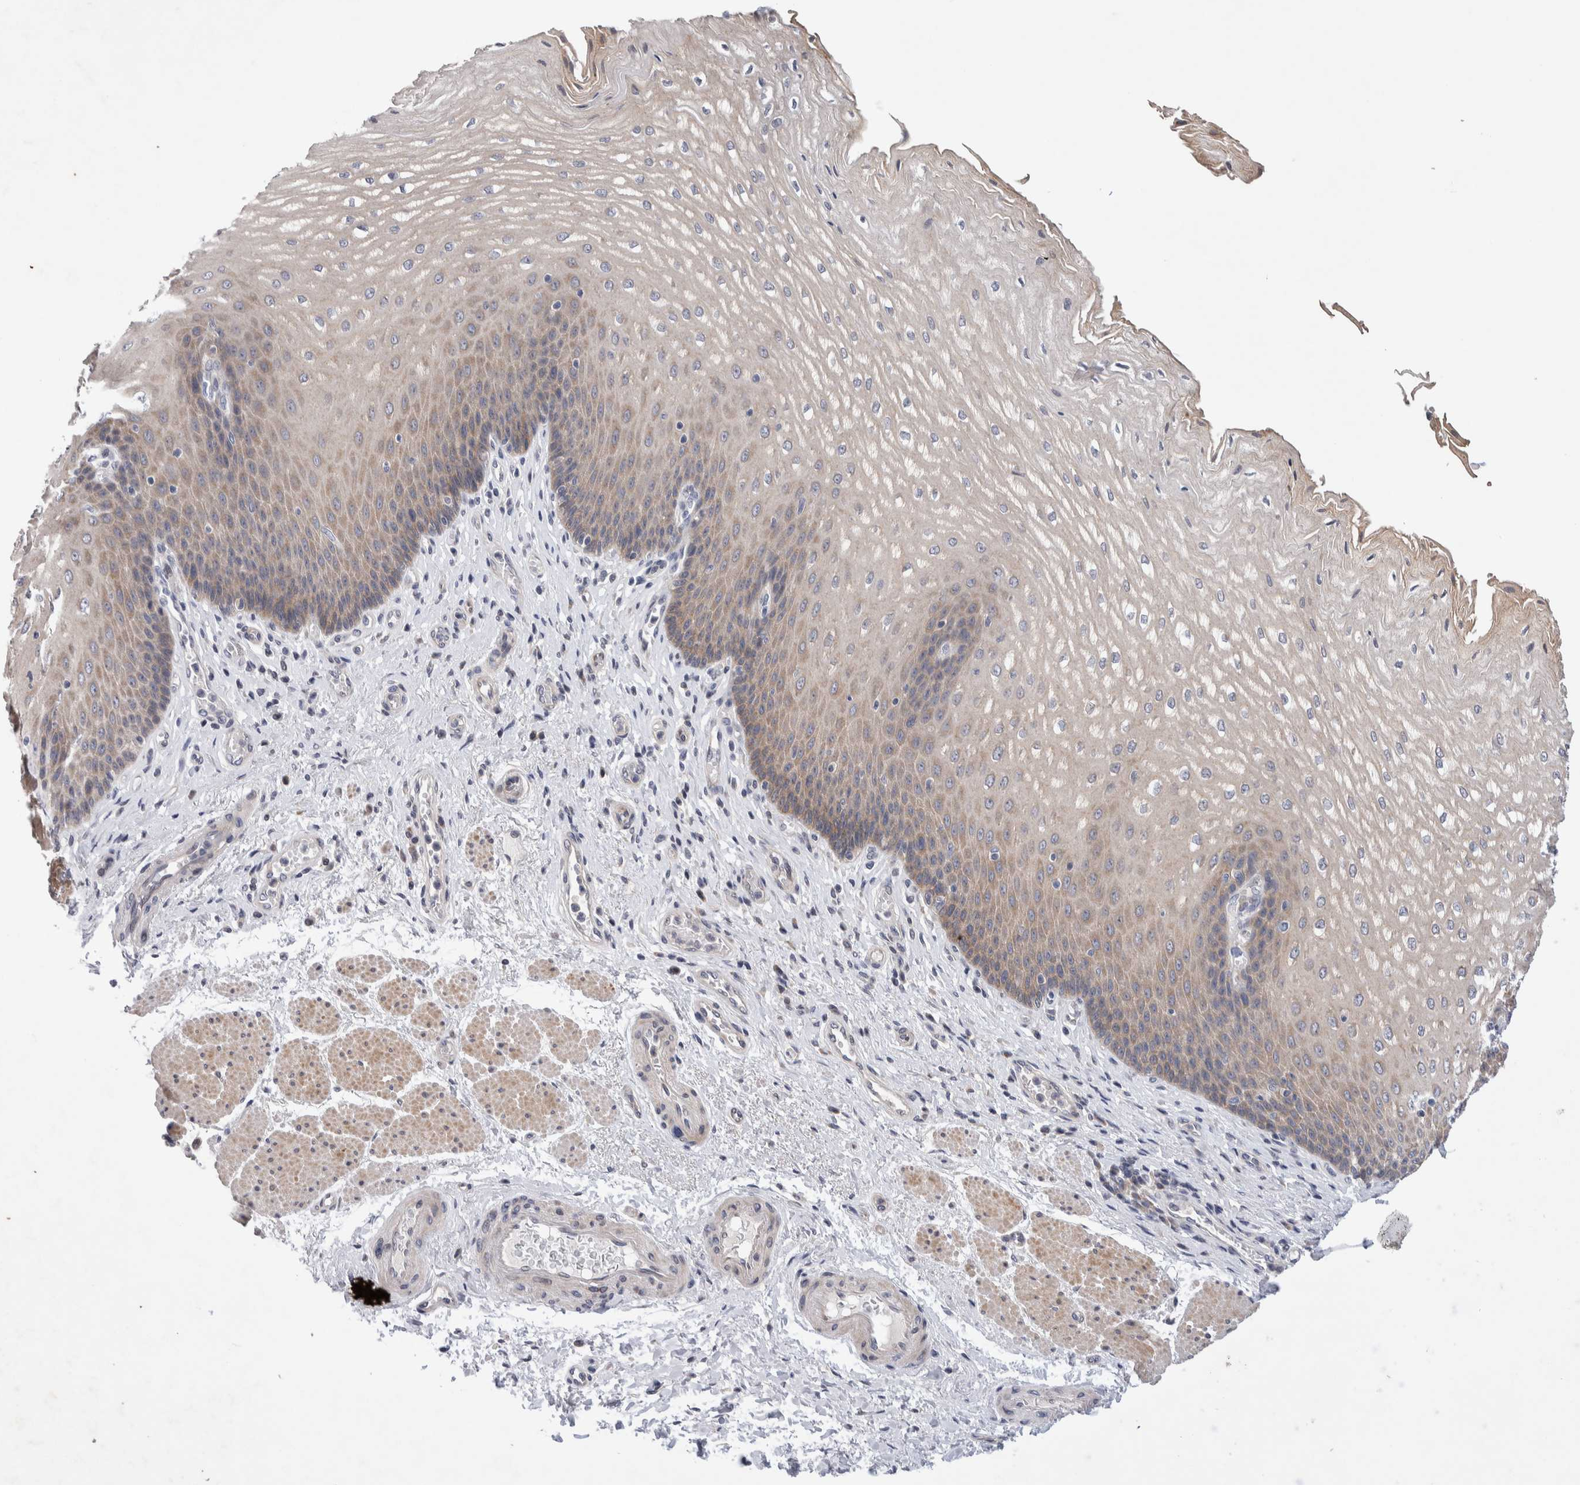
{"staining": {"intensity": "moderate", "quantity": "25%-75%", "location": "cytoplasmic/membranous"}, "tissue": "esophagus", "cell_type": "Squamous epithelial cells", "image_type": "normal", "snomed": [{"axis": "morphology", "description": "Normal tissue, NOS"}, {"axis": "topography", "description": "Esophagus"}], "caption": "Immunohistochemistry image of normal human esophagus stained for a protein (brown), which displays medium levels of moderate cytoplasmic/membranous expression in approximately 25%-75% of squamous epithelial cells.", "gene": "LZTS1", "patient": {"sex": "male", "age": 54}}